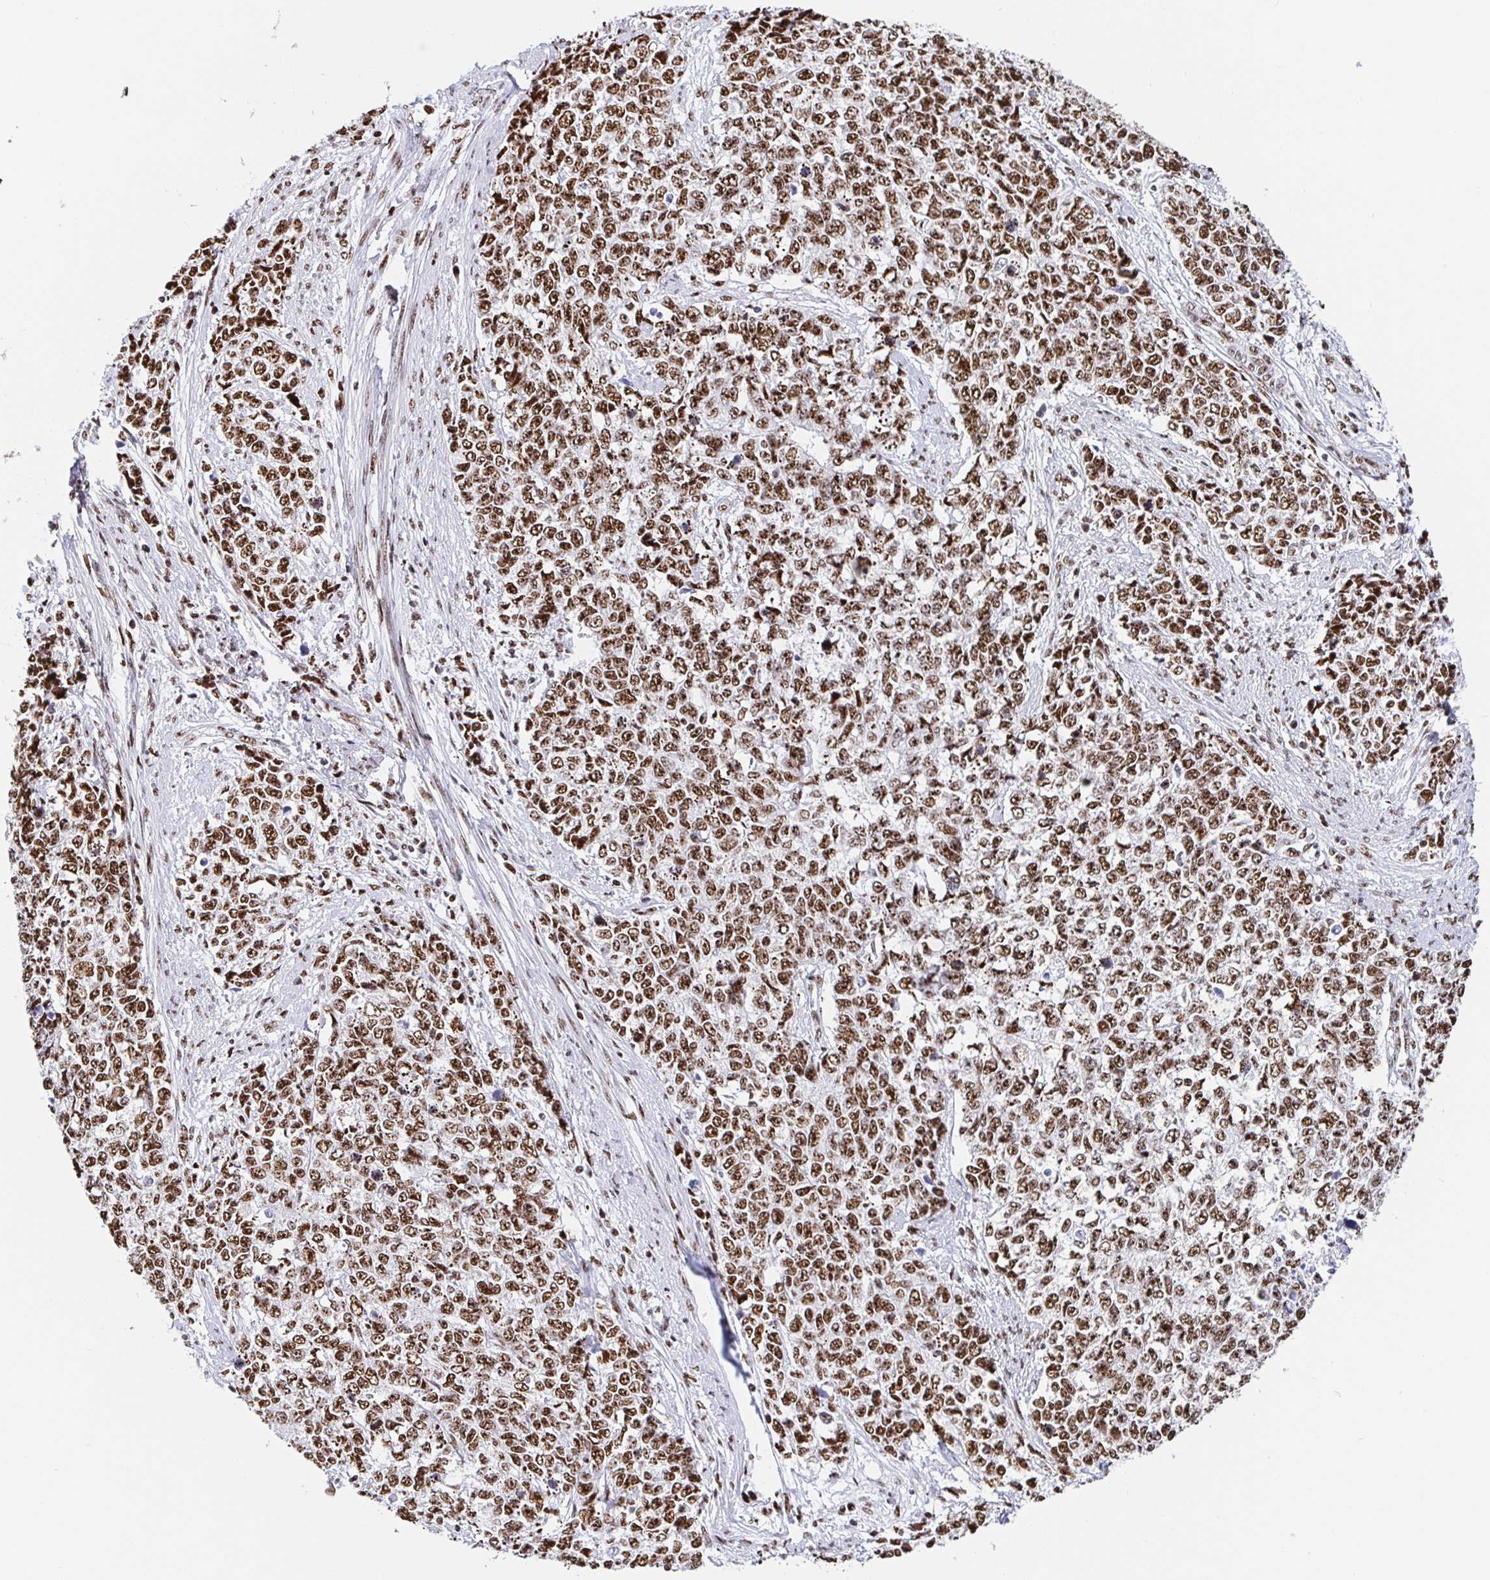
{"staining": {"intensity": "moderate", "quantity": ">75%", "location": "nuclear"}, "tissue": "cervical cancer", "cell_type": "Tumor cells", "image_type": "cancer", "snomed": [{"axis": "morphology", "description": "Adenocarcinoma, NOS"}, {"axis": "topography", "description": "Cervix"}], "caption": "Immunohistochemical staining of human adenocarcinoma (cervical) reveals medium levels of moderate nuclear positivity in approximately >75% of tumor cells.", "gene": "SETD5", "patient": {"sex": "female", "age": 63}}